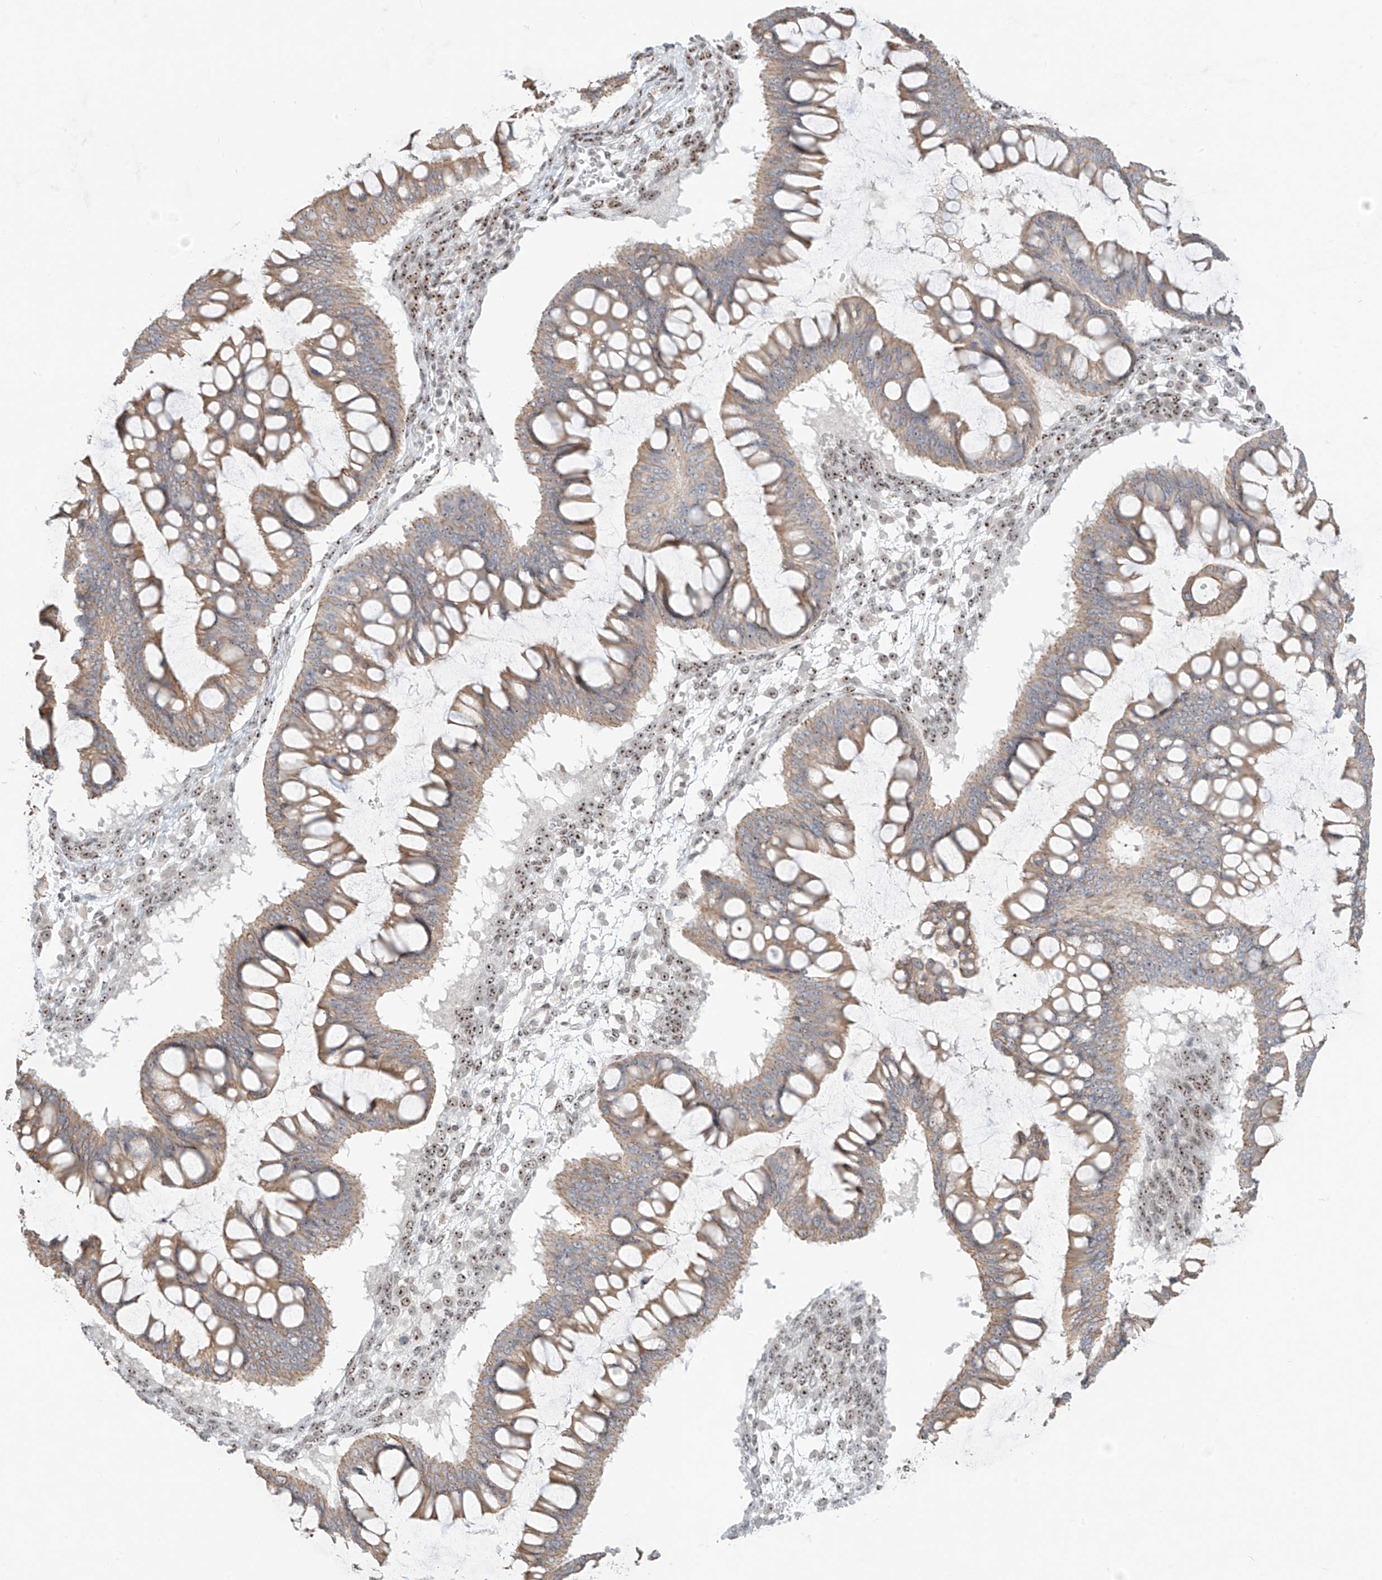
{"staining": {"intensity": "weak", "quantity": ">75%", "location": "cytoplasmic/membranous"}, "tissue": "ovarian cancer", "cell_type": "Tumor cells", "image_type": "cancer", "snomed": [{"axis": "morphology", "description": "Cystadenocarcinoma, mucinous, NOS"}, {"axis": "topography", "description": "Ovary"}], "caption": "Human ovarian cancer (mucinous cystadenocarcinoma) stained for a protein (brown) displays weak cytoplasmic/membranous positive positivity in about >75% of tumor cells.", "gene": "ZNF512", "patient": {"sex": "female", "age": 73}}